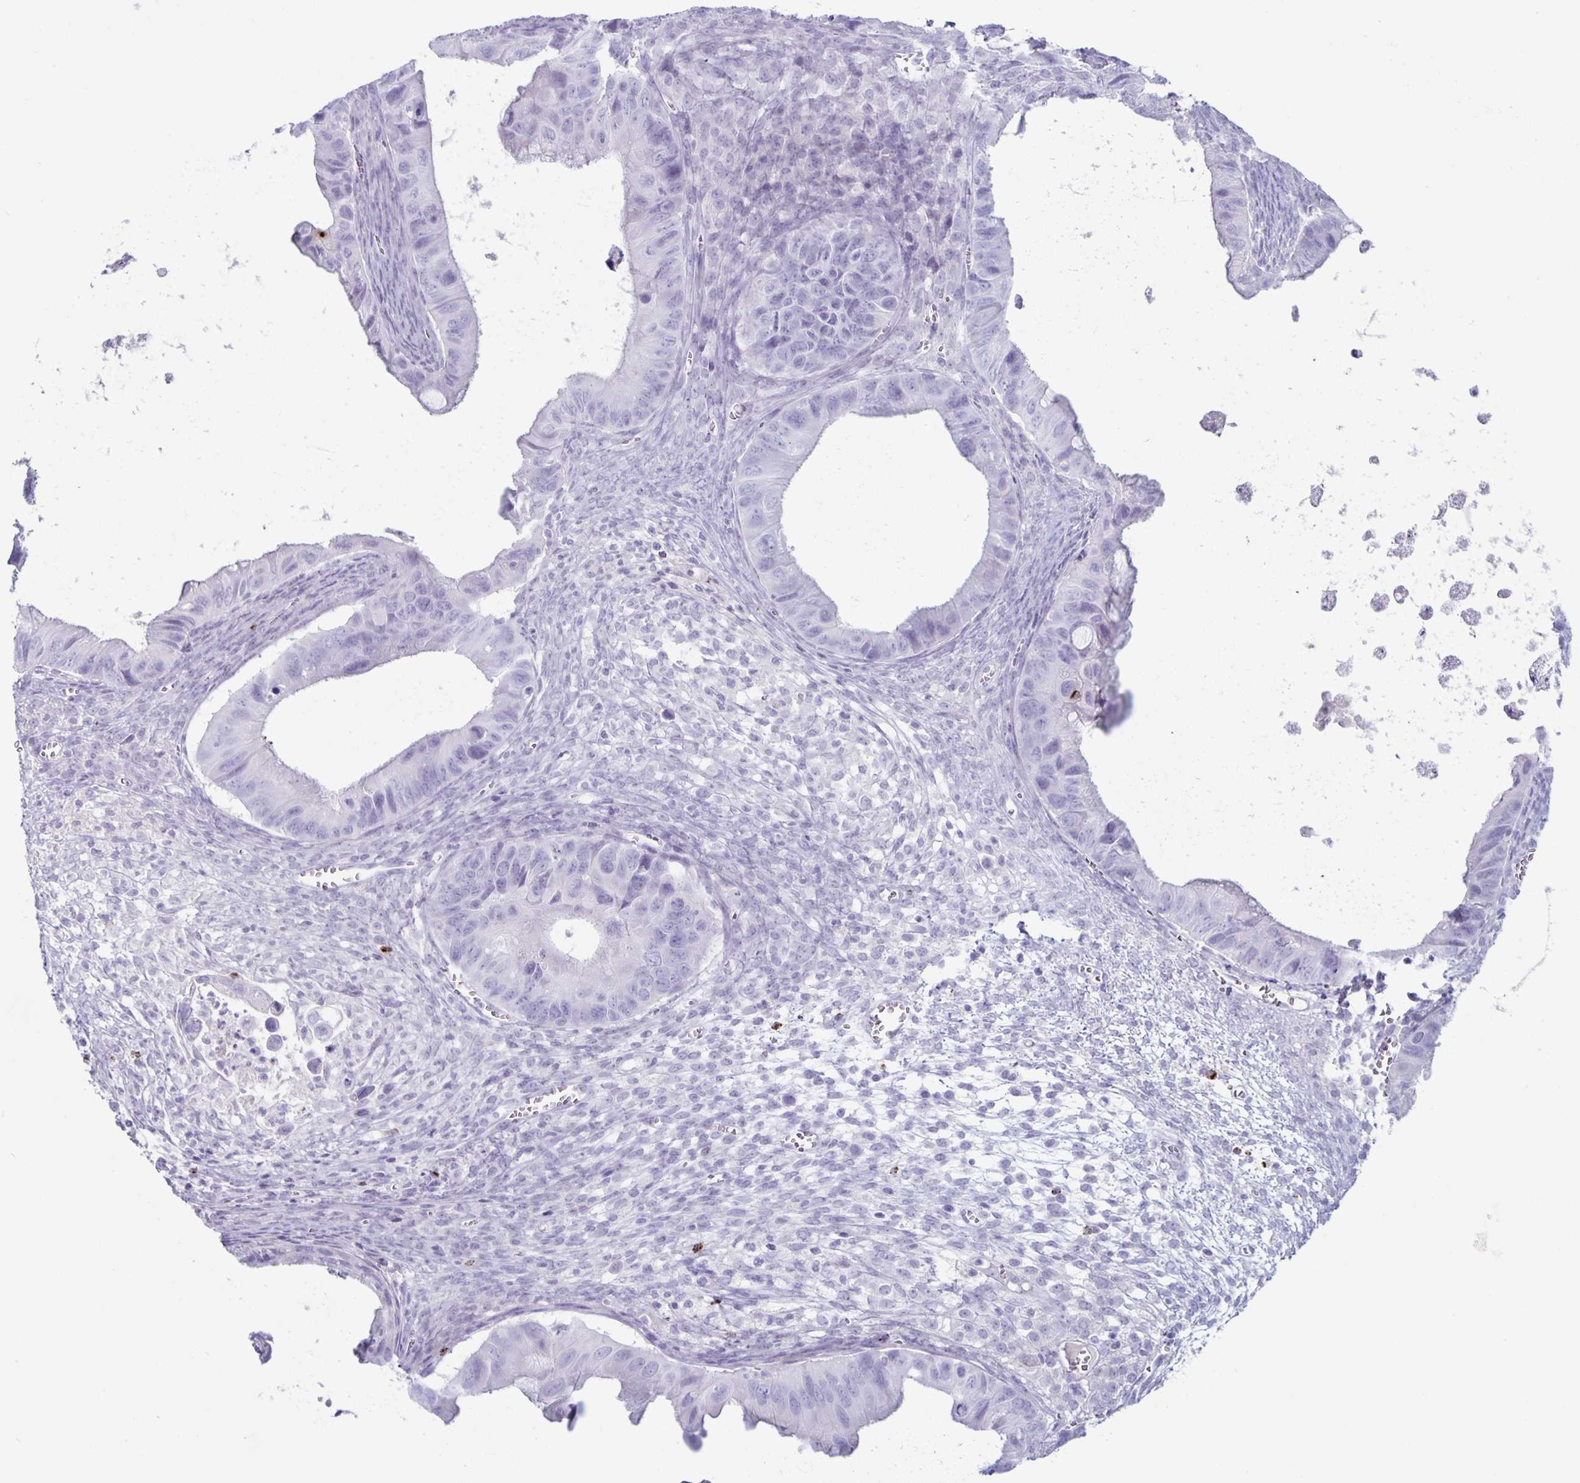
{"staining": {"intensity": "negative", "quantity": "none", "location": "none"}, "tissue": "ovarian cancer", "cell_type": "Tumor cells", "image_type": "cancer", "snomed": [{"axis": "morphology", "description": "Cystadenocarcinoma, mucinous, NOS"}, {"axis": "topography", "description": "Ovary"}], "caption": "High power microscopy photomicrograph of an IHC photomicrograph of ovarian cancer, revealing no significant staining in tumor cells.", "gene": "GZMK", "patient": {"sex": "female", "age": 64}}